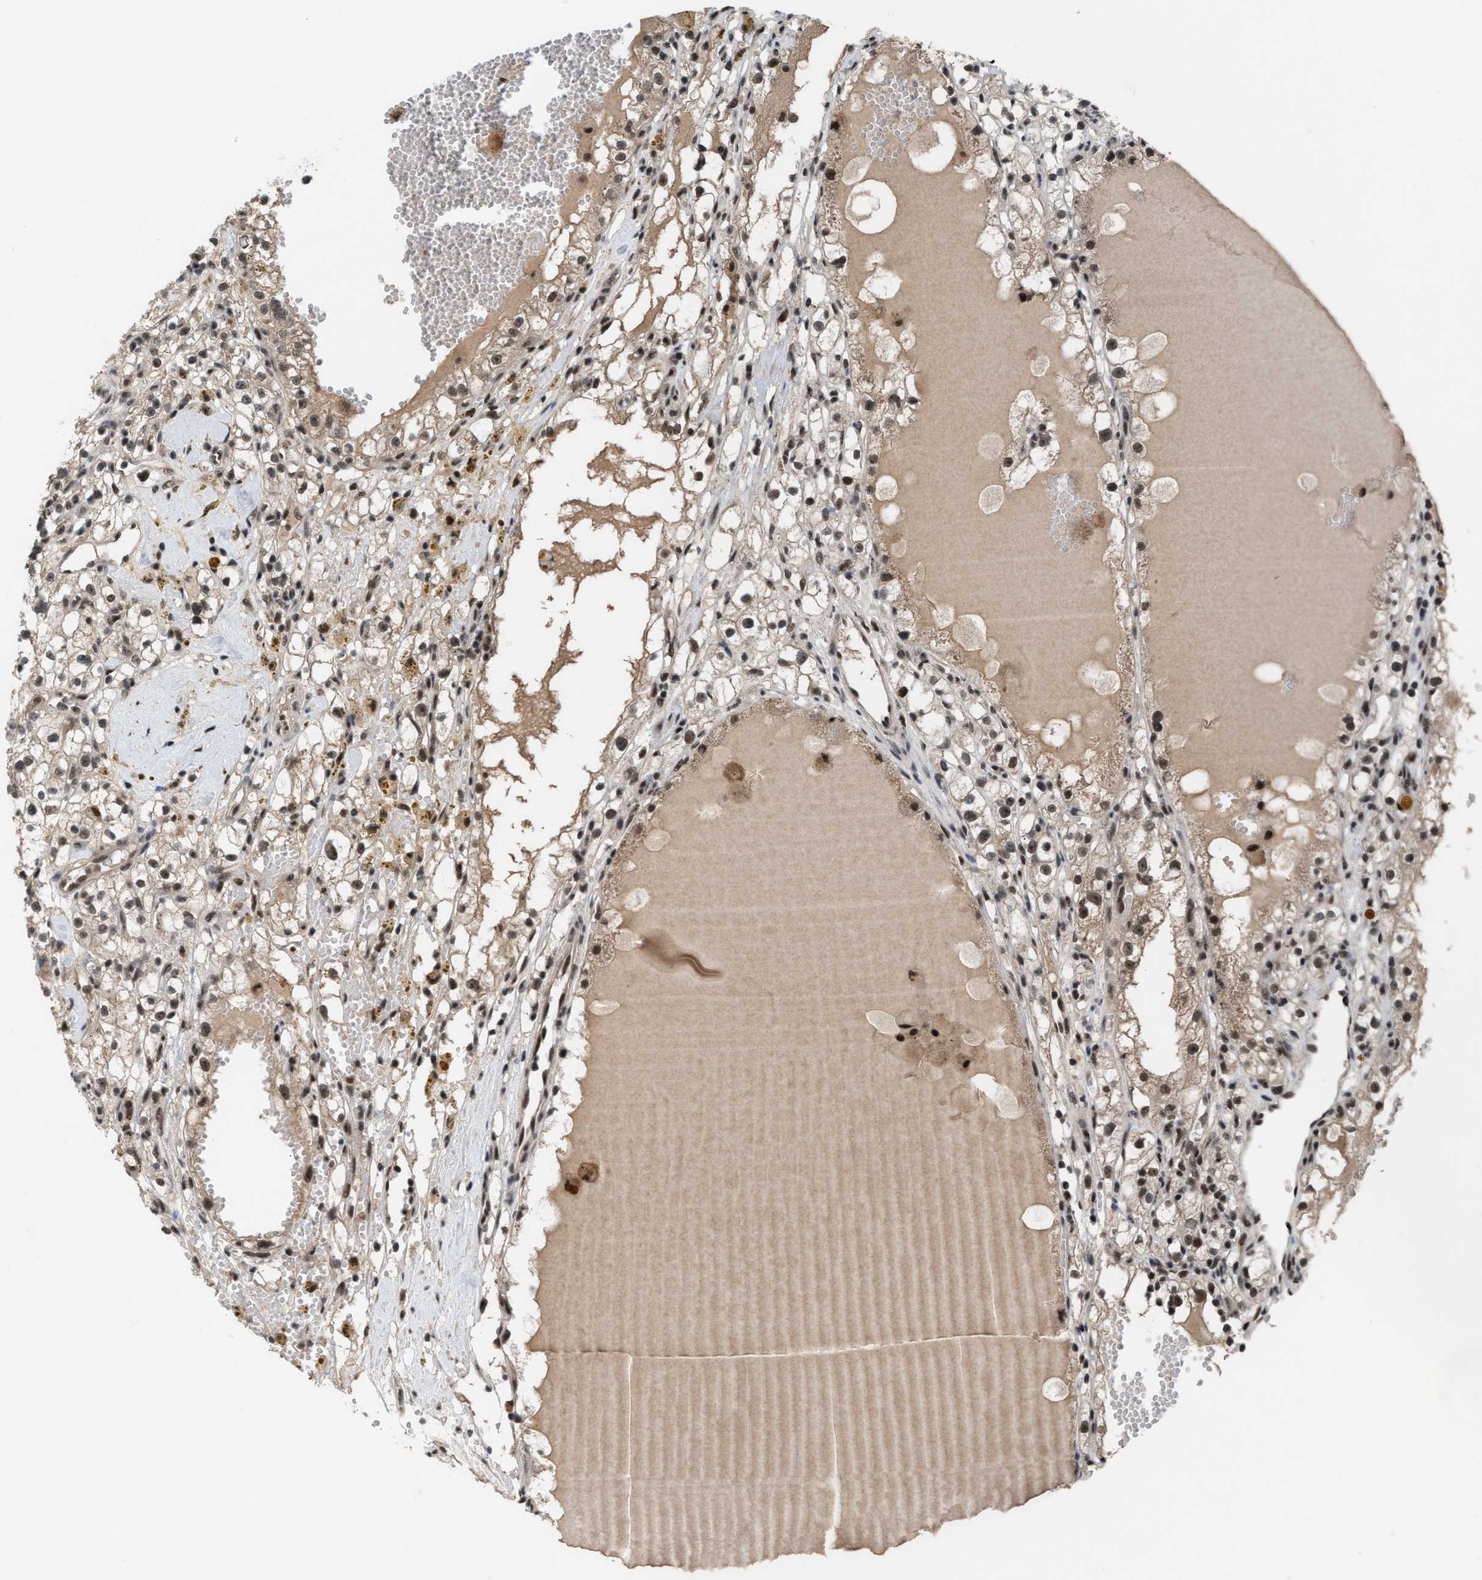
{"staining": {"intensity": "moderate", "quantity": ">75%", "location": "cytoplasmic/membranous,nuclear"}, "tissue": "renal cancer", "cell_type": "Tumor cells", "image_type": "cancer", "snomed": [{"axis": "morphology", "description": "Adenocarcinoma, NOS"}, {"axis": "topography", "description": "Kidney"}], "caption": "Protein staining of renal cancer tissue shows moderate cytoplasmic/membranous and nuclear positivity in about >75% of tumor cells.", "gene": "PRPF4", "patient": {"sex": "male", "age": 56}}